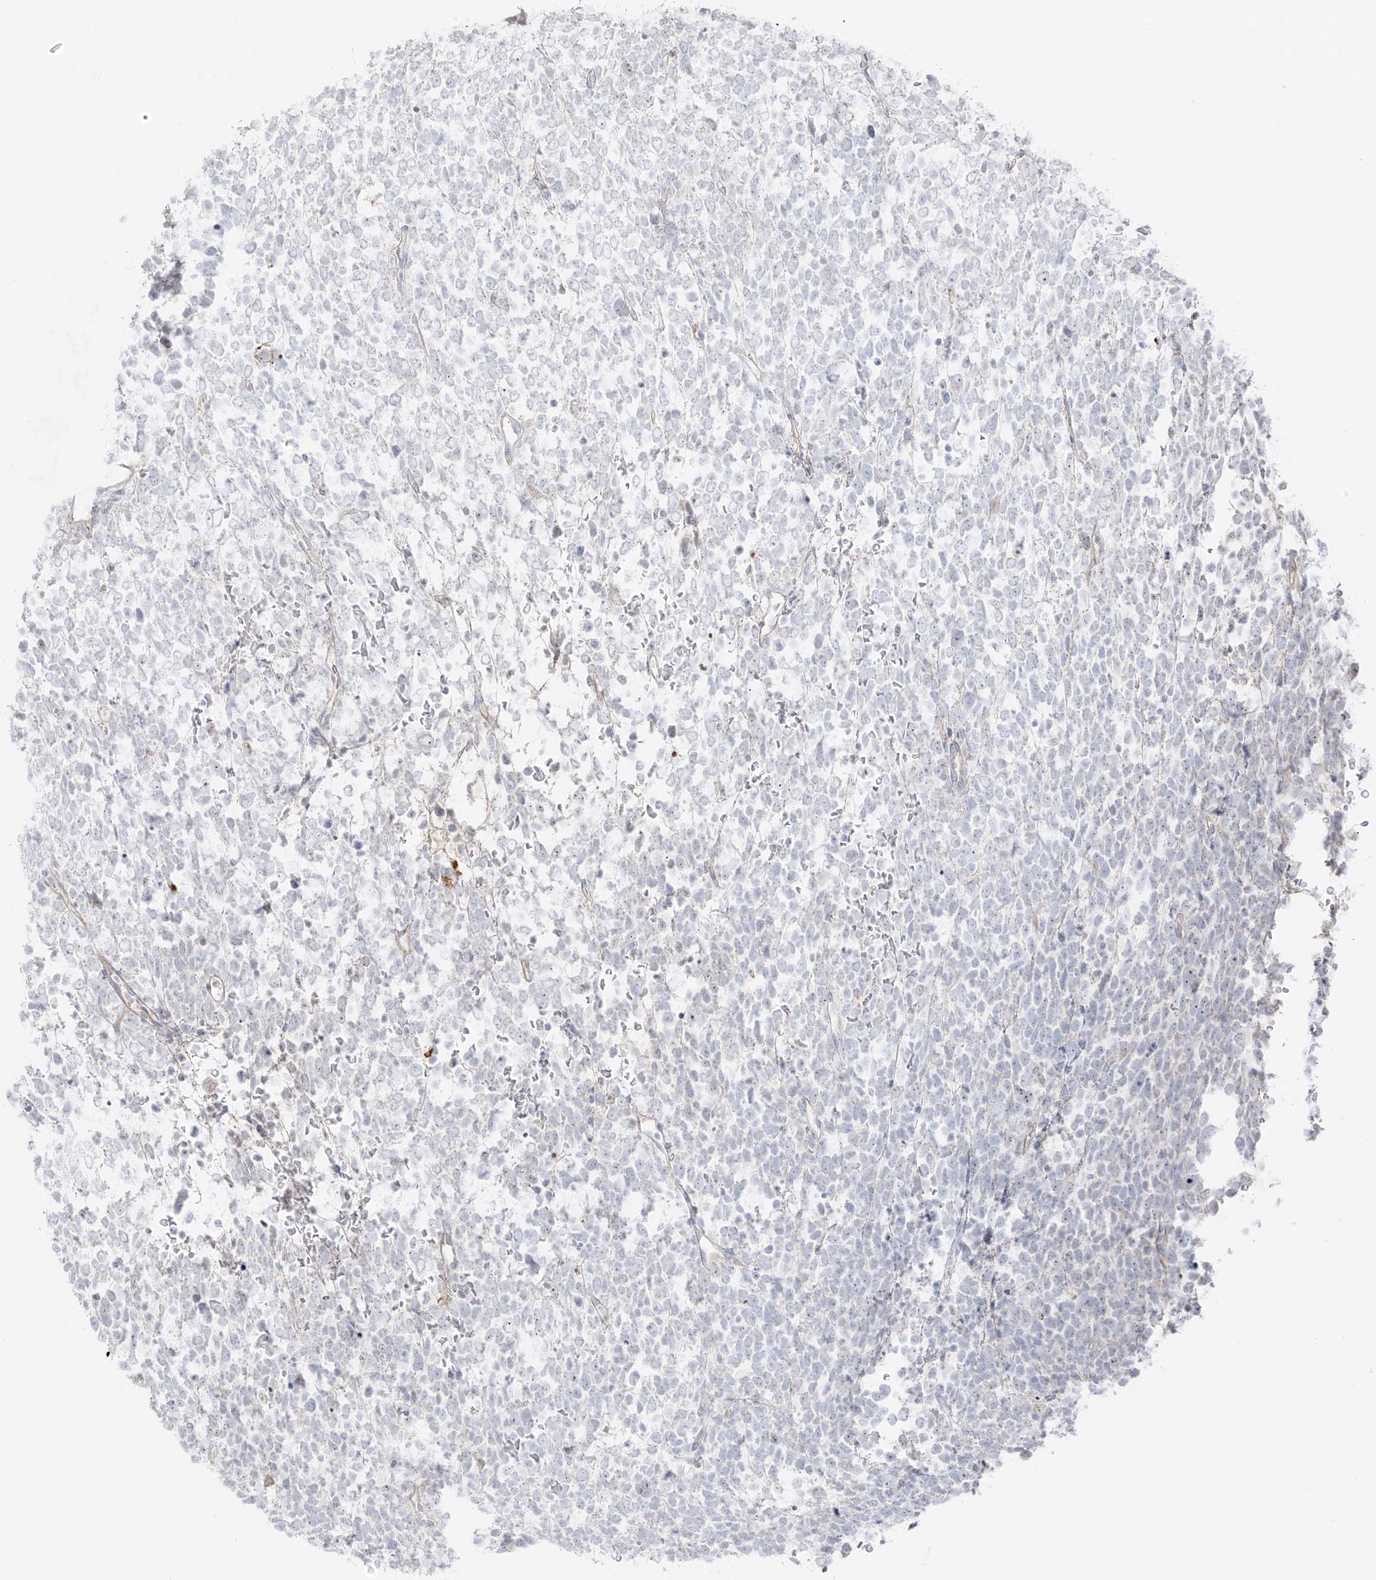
{"staining": {"intensity": "negative", "quantity": "none", "location": "none"}, "tissue": "urothelial cancer", "cell_type": "Tumor cells", "image_type": "cancer", "snomed": [{"axis": "morphology", "description": "Urothelial carcinoma, High grade"}, {"axis": "topography", "description": "Urinary bladder"}], "caption": "Tumor cells are negative for protein expression in human urothelial cancer. (Stains: DAB immunohistochemistry (IHC) with hematoxylin counter stain, Microscopy: brightfield microscopy at high magnification).", "gene": "C11orf87", "patient": {"sex": "female", "age": 82}}